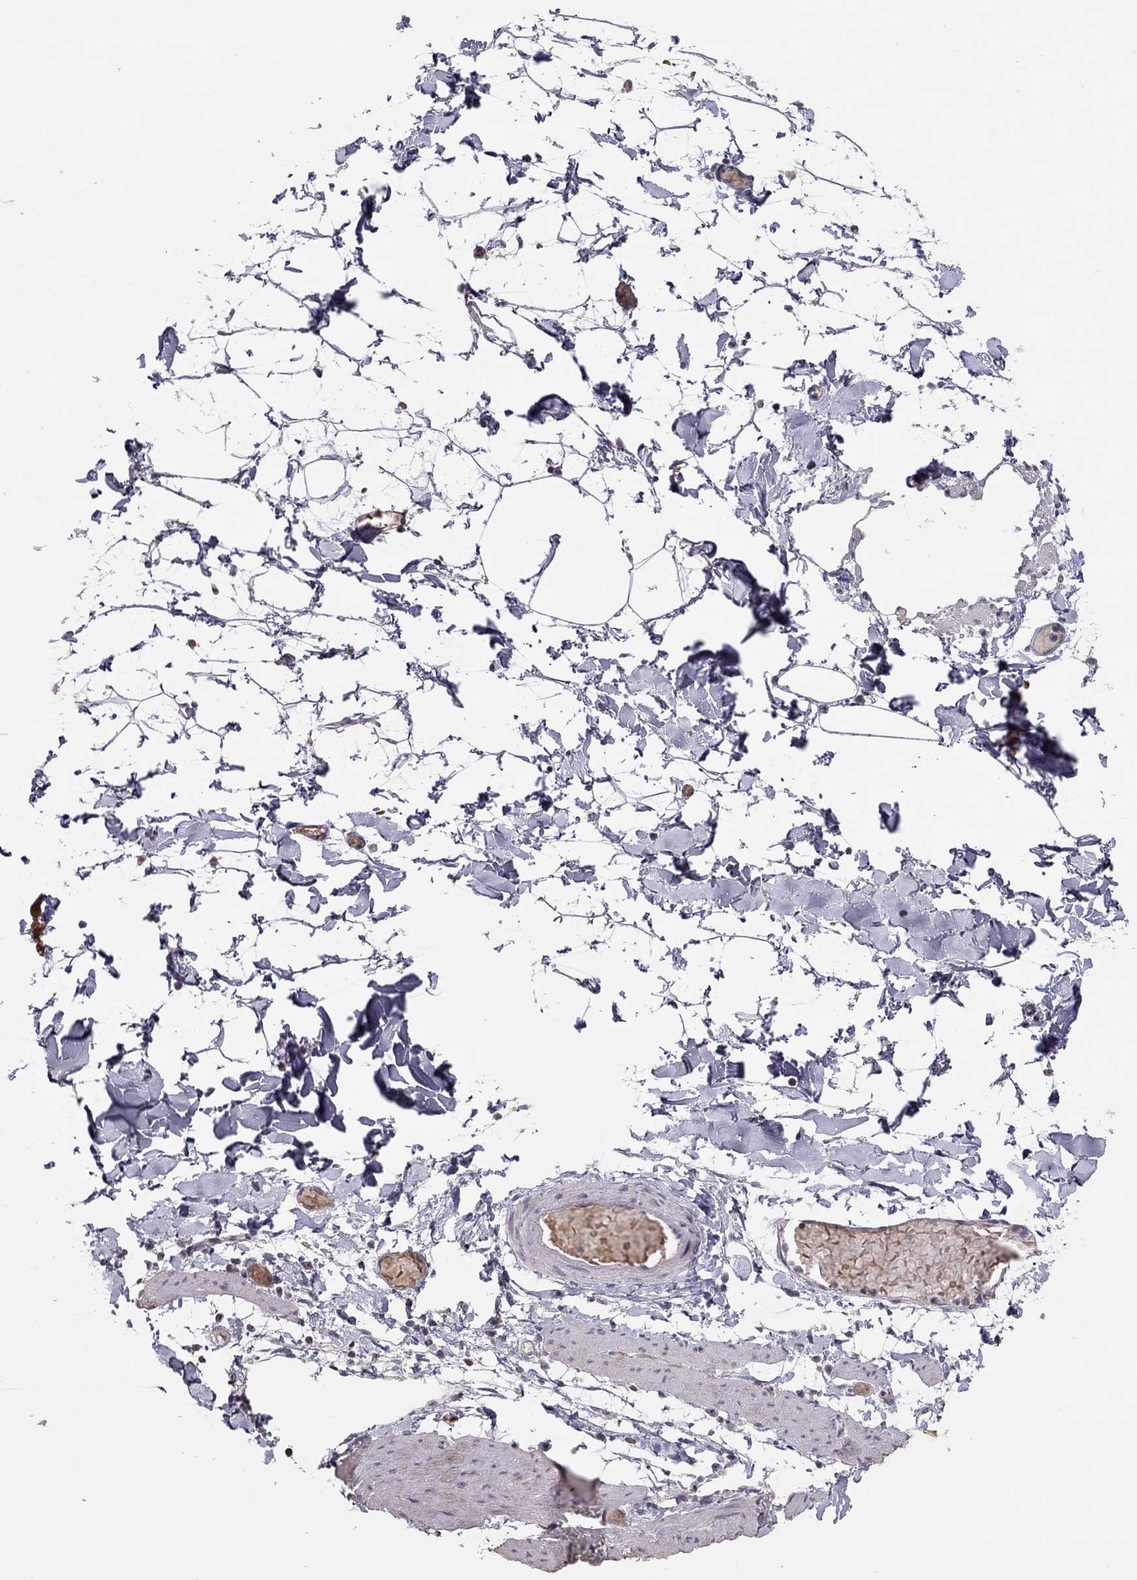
{"staining": {"intensity": "negative", "quantity": "none", "location": "none"}, "tissue": "adipose tissue", "cell_type": "Adipocytes", "image_type": "normal", "snomed": [{"axis": "morphology", "description": "Normal tissue, NOS"}, {"axis": "topography", "description": "Gallbladder"}, {"axis": "topography", "description": "Peripheral nerve tissue"}], "caption": "A high-resolution histopathology image shows immunohistochemistry (IHC) staining of benign adipose tissue, which shows no significant staining in adipocytes. (DAB (3,3'-diaminobenzidine) IHC, high magnification).", "gene": "TSHB", "patient": {"sex": "female", "age": 45}}